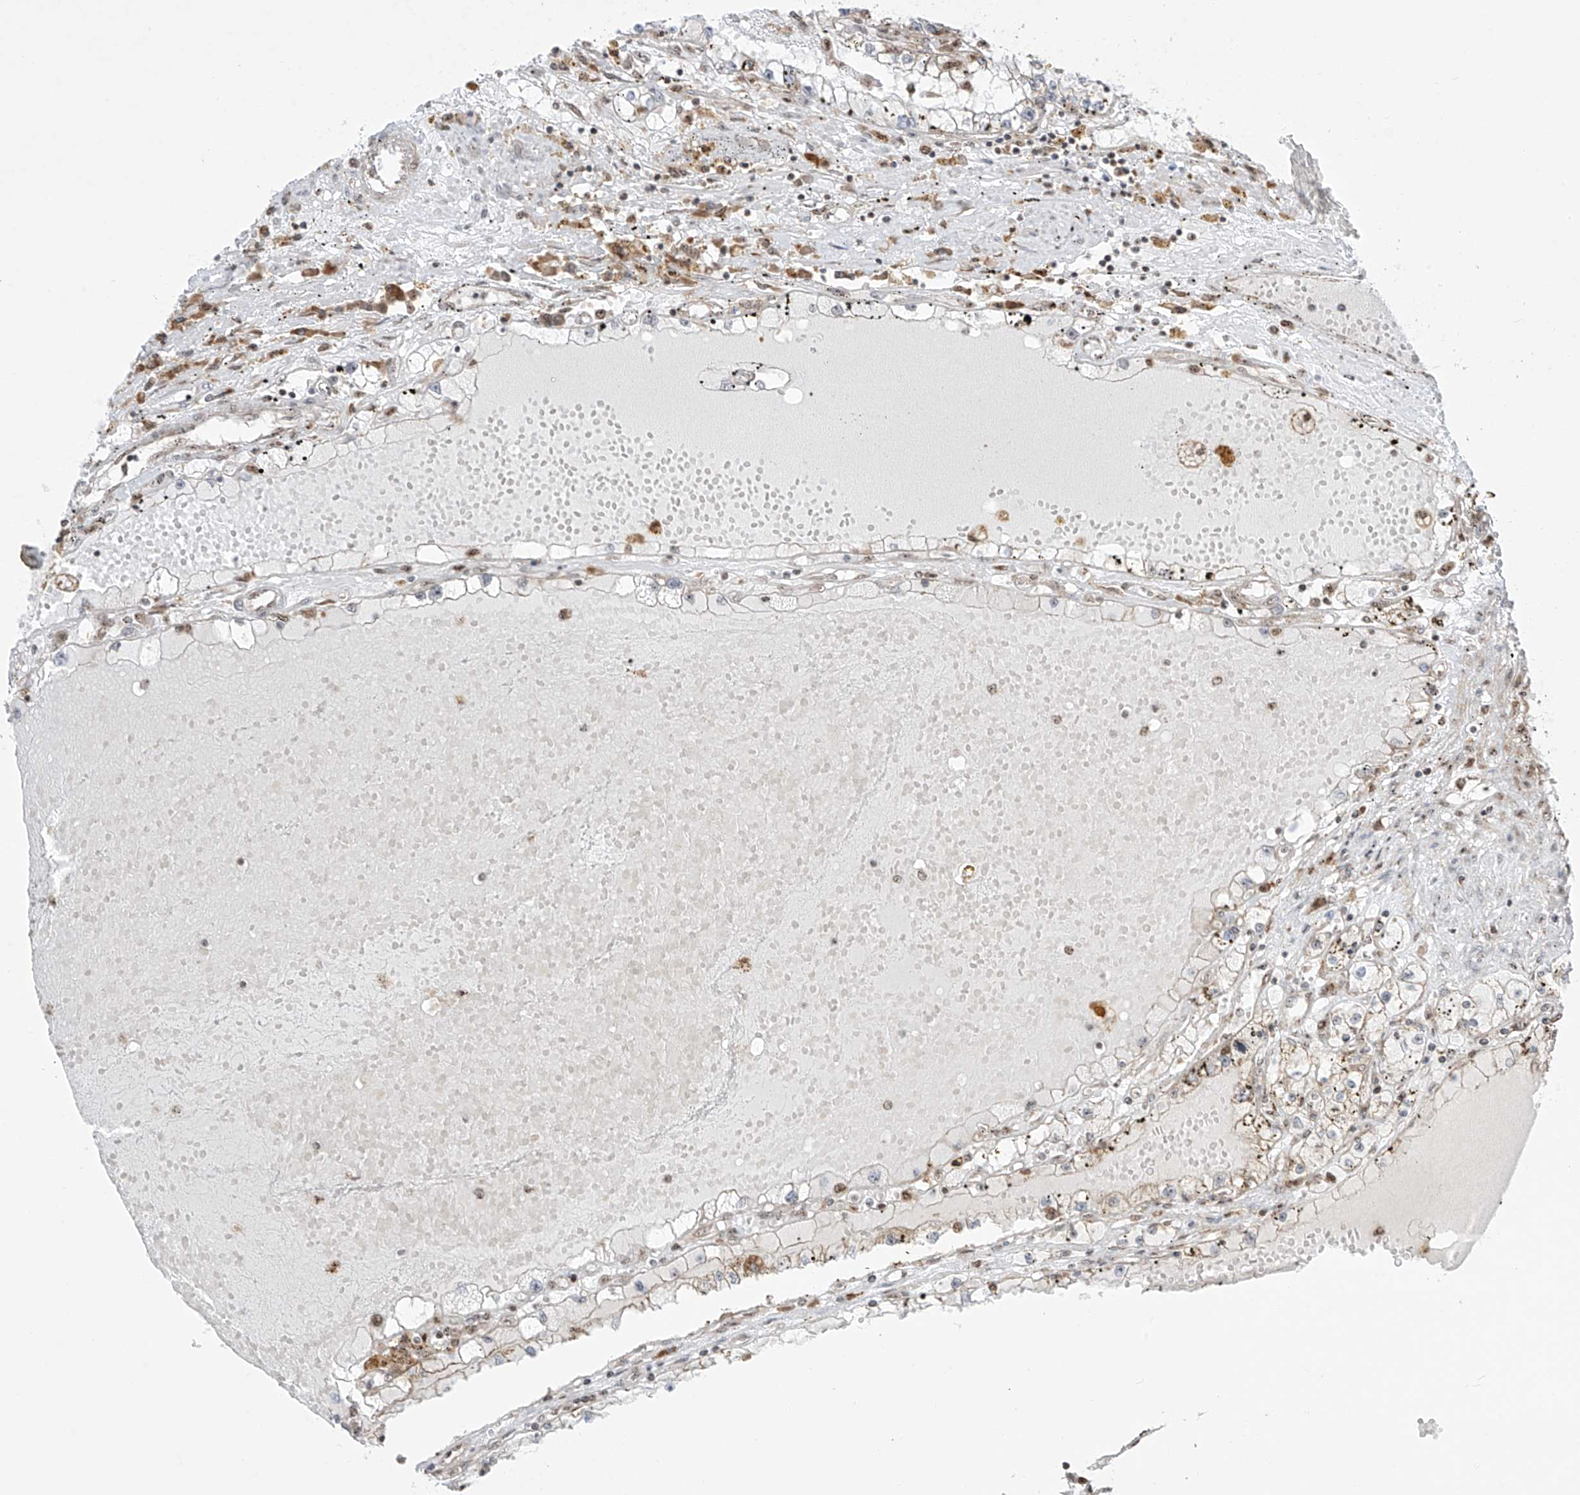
{"staining": {"intensity": "weak", "quantity": "<25%", "location": "cytoplasmic/membranous"}, "tissue": "renal cancer", "cell_type": "Tumor cells", "image_type": "cancer", "snomed": [{"axis": "morphology", "description": "Adenocarcinoma, NOS"}, {"axis": "topography", "description": "Kidney"}], "caption": "IHC photomicrograph of neoplastic tissue: human renal cancer (adenocarcinoma) stained with DAB (3,3'-diaminobenzidine) exhibits no significant protein positivity in tumor cells.", "gene": "ZBTB8A", "patient": {"sex": "male", "age": 56}}